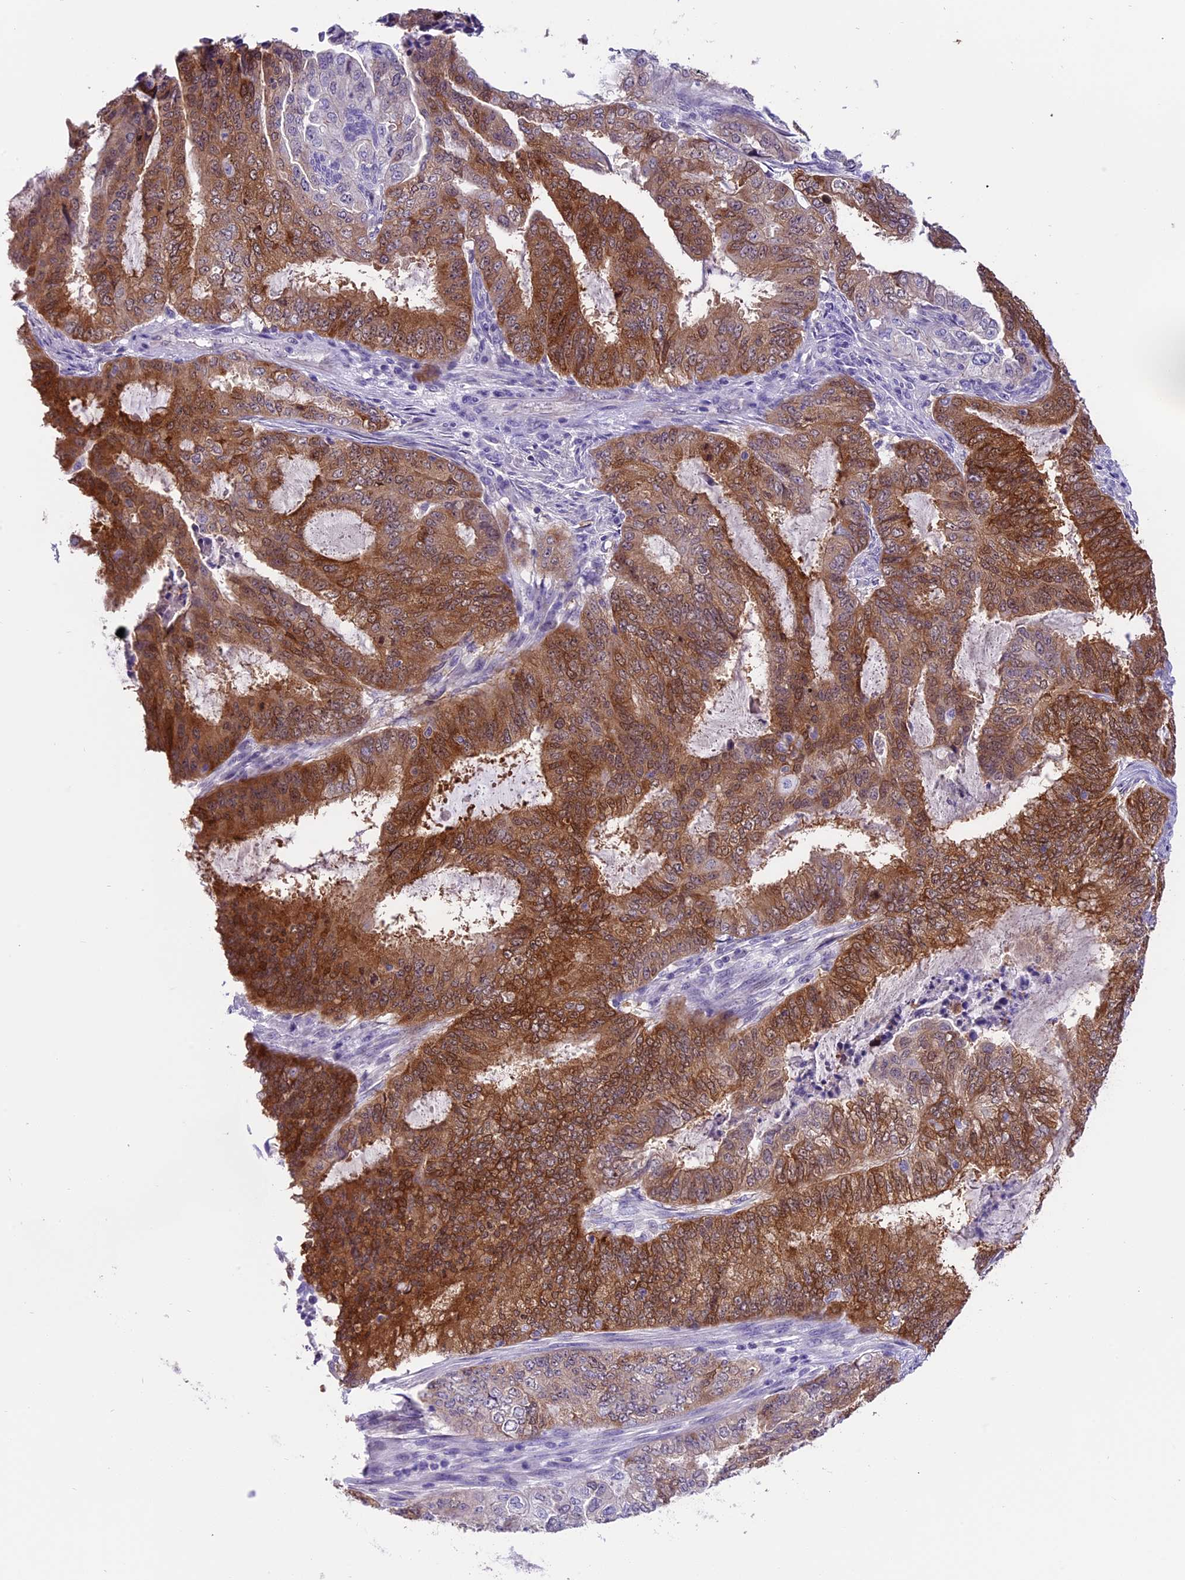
{"staining": {"intensity": "moderate", "quantity": ">75%", "location": "cytoplasmic/membranous,nuclear"}, "tissue": "endometrial cancer", "cell_type": "Tumor cells", "image_type": "cancer", "snomed": [{"axis": "morphology", "description": "Adenocarcinoma, NOS"}, {"axis": "topography", "description": "Endometrium"}], "caption": "Immunohistochemistry (IHC) histopathology image of neoplastic tissue: human endometrial cancer (adenocarcinoma) stained using immunohistochemistry (IHC) reveals medium levels of moderate protein expression localized specifically in the cytoplasmic/membranous and nuclear of tumor cells, appearing as a cytoplasmic/membranous and nuclear brown color.", "gene": "PRR15", "patient": {"sex": "female", "age": 51}}